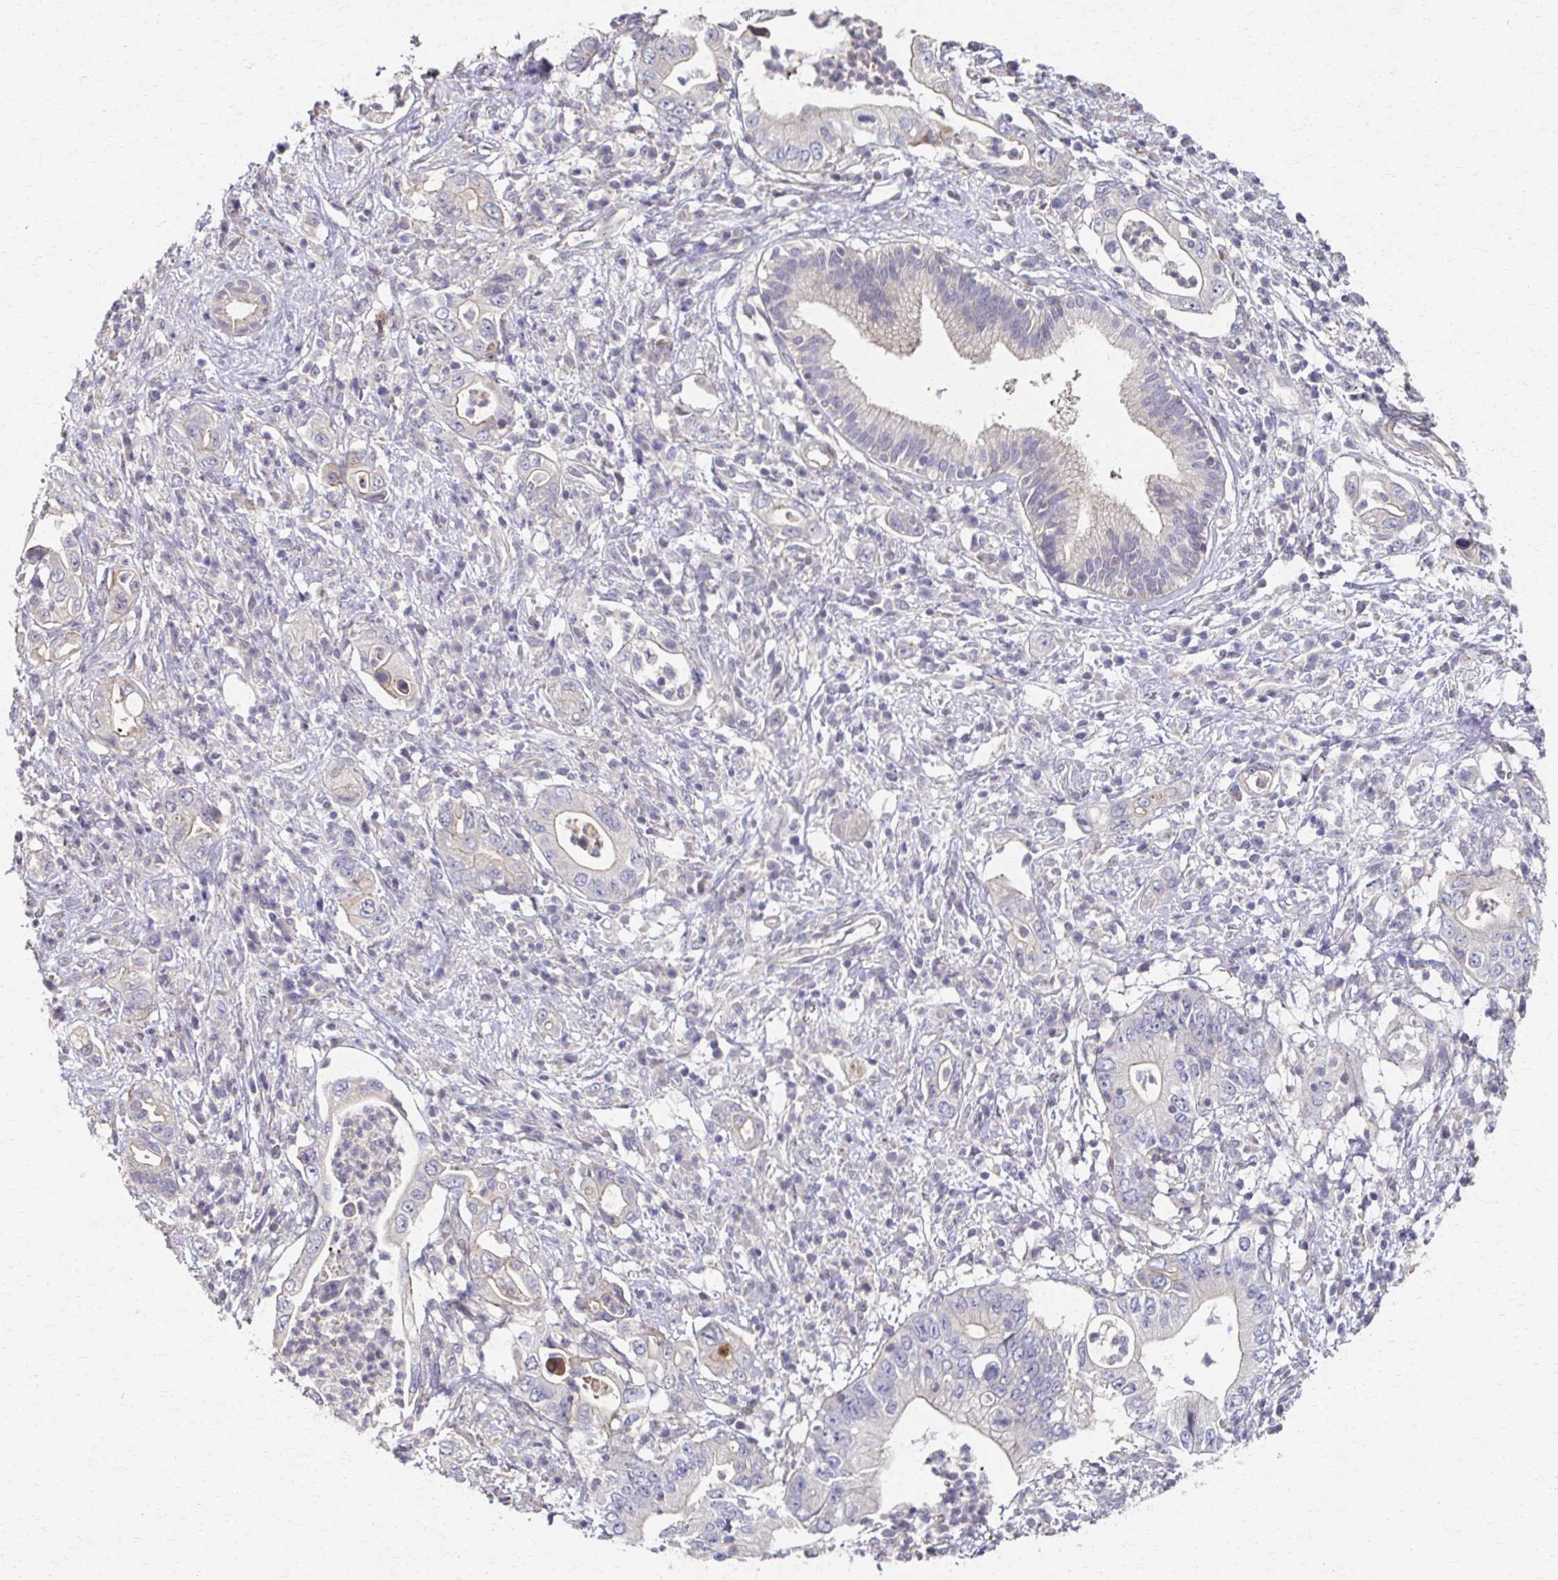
{"staining": {"intensity": "negative", "quantity": "none", "location": "none"}, "tissue": "pancreatic cancer", "cell_type": "Tumor cells", "image_type": "cancer", "snomed": [{"axis": "morphology", "description": "Adenocarcinoma, NOS"}, {"axis": "topography", "description": "Pancreas"}], "caption": "Protein analysis of adenocarcinoma (pancreatic) exhibits no significant expression in tumor cells.", "gene": "EOLA2", "patient": {"sex": "female", "age": 72}}